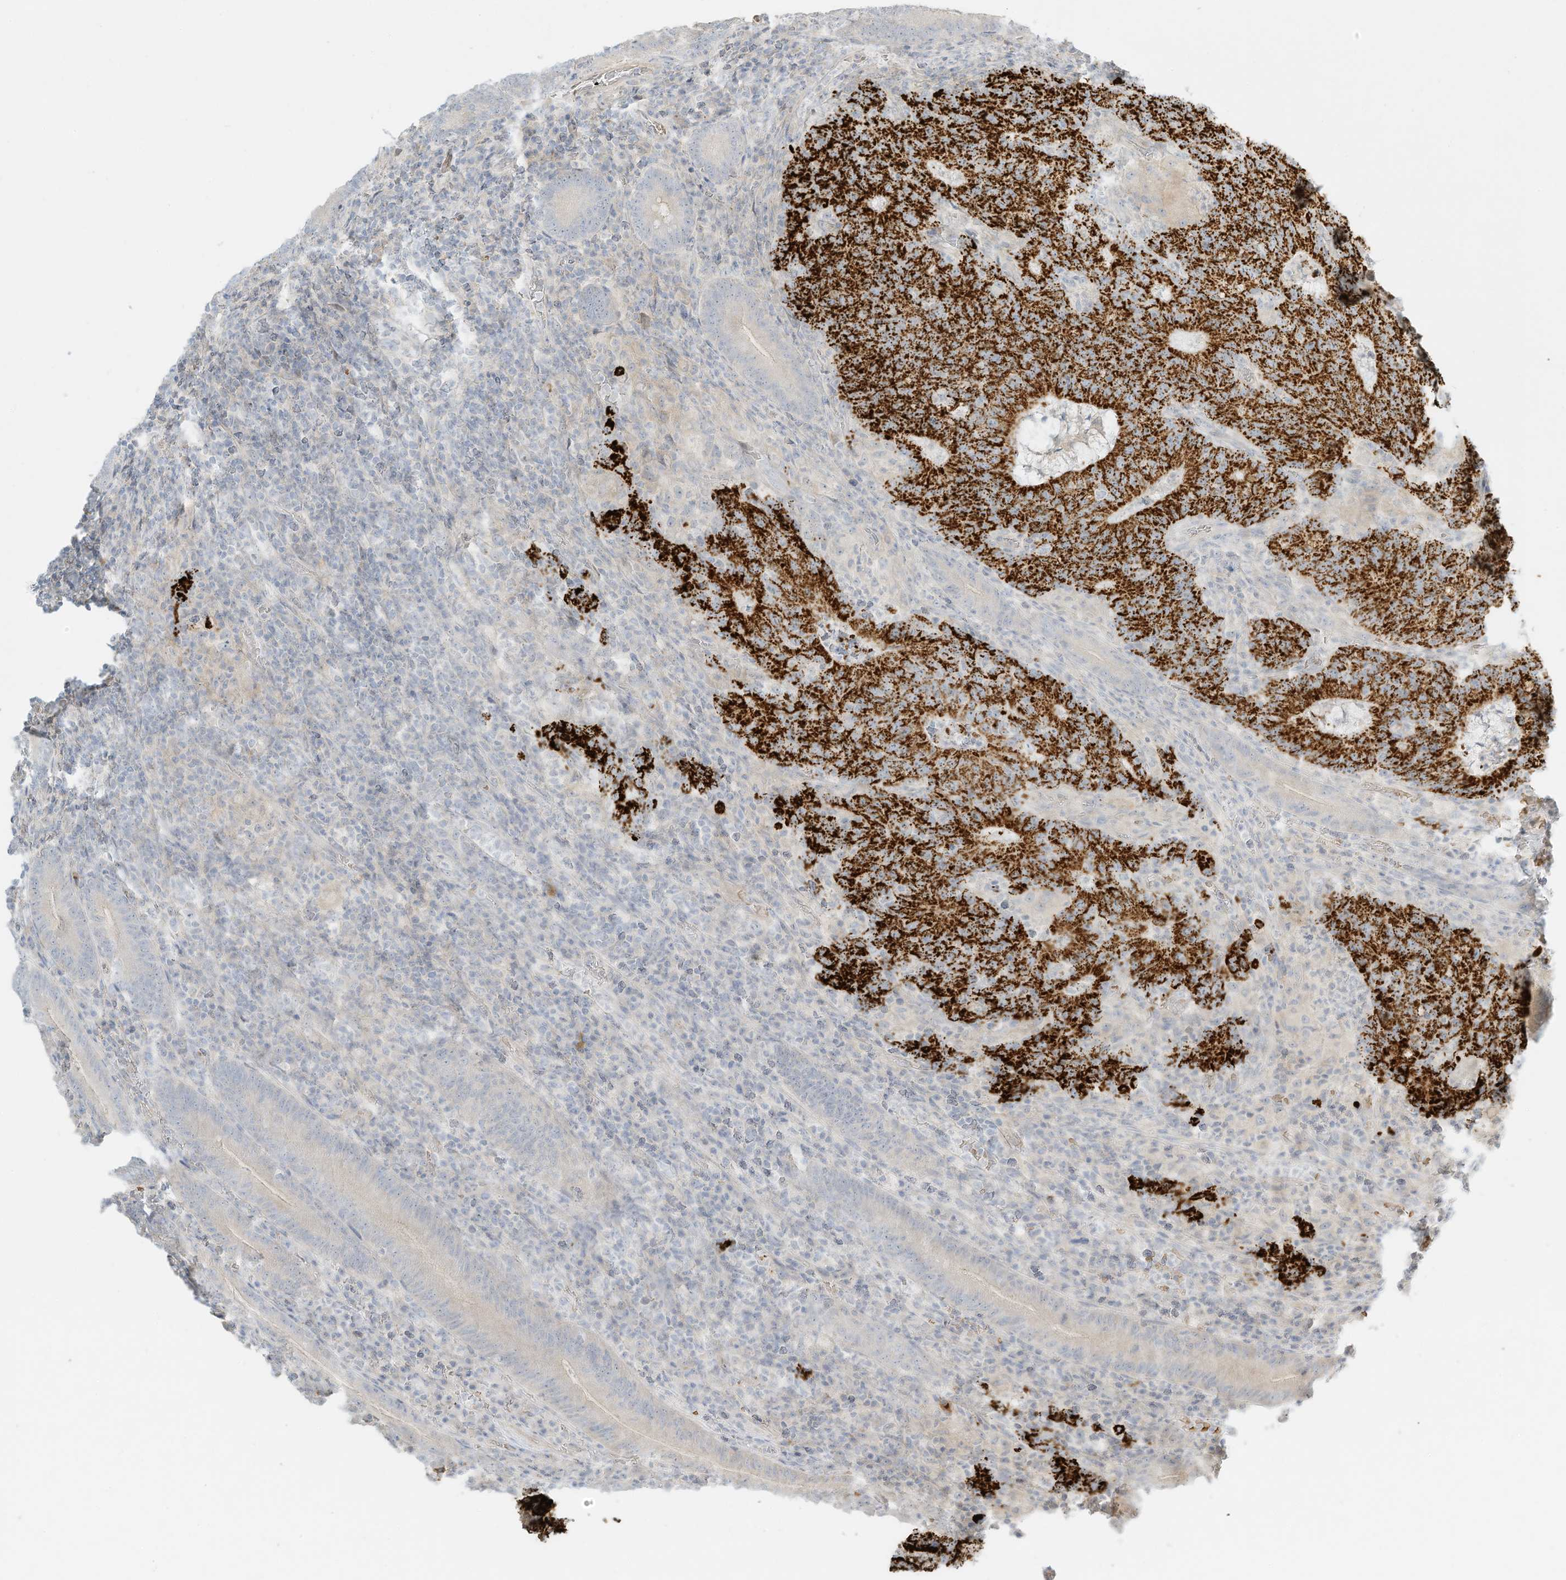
{"staining": {"intensity": "strong", "quantity": ">75%", "location": "cytoplasmic/membranous"}, "tissue": "colorectal cancer", "cell_type": "Tumor cells", "image_type": "cancer", "snomed": [{"axis": "morphology", "description": "Normal tissue, NOS"}, {"axis": "morphology", "description": "Adenocarcinoma, NOS"}, {"axis": "topography", "description": "Colon"}], "caption": "Immunohistochemical staining of colorectal cancer demonstrates strong cytoplasmic/membranous protein staining in about >75% of tumor cells.", "gene": "OFD1", "patient": {"sex": "female", "age": 75}}